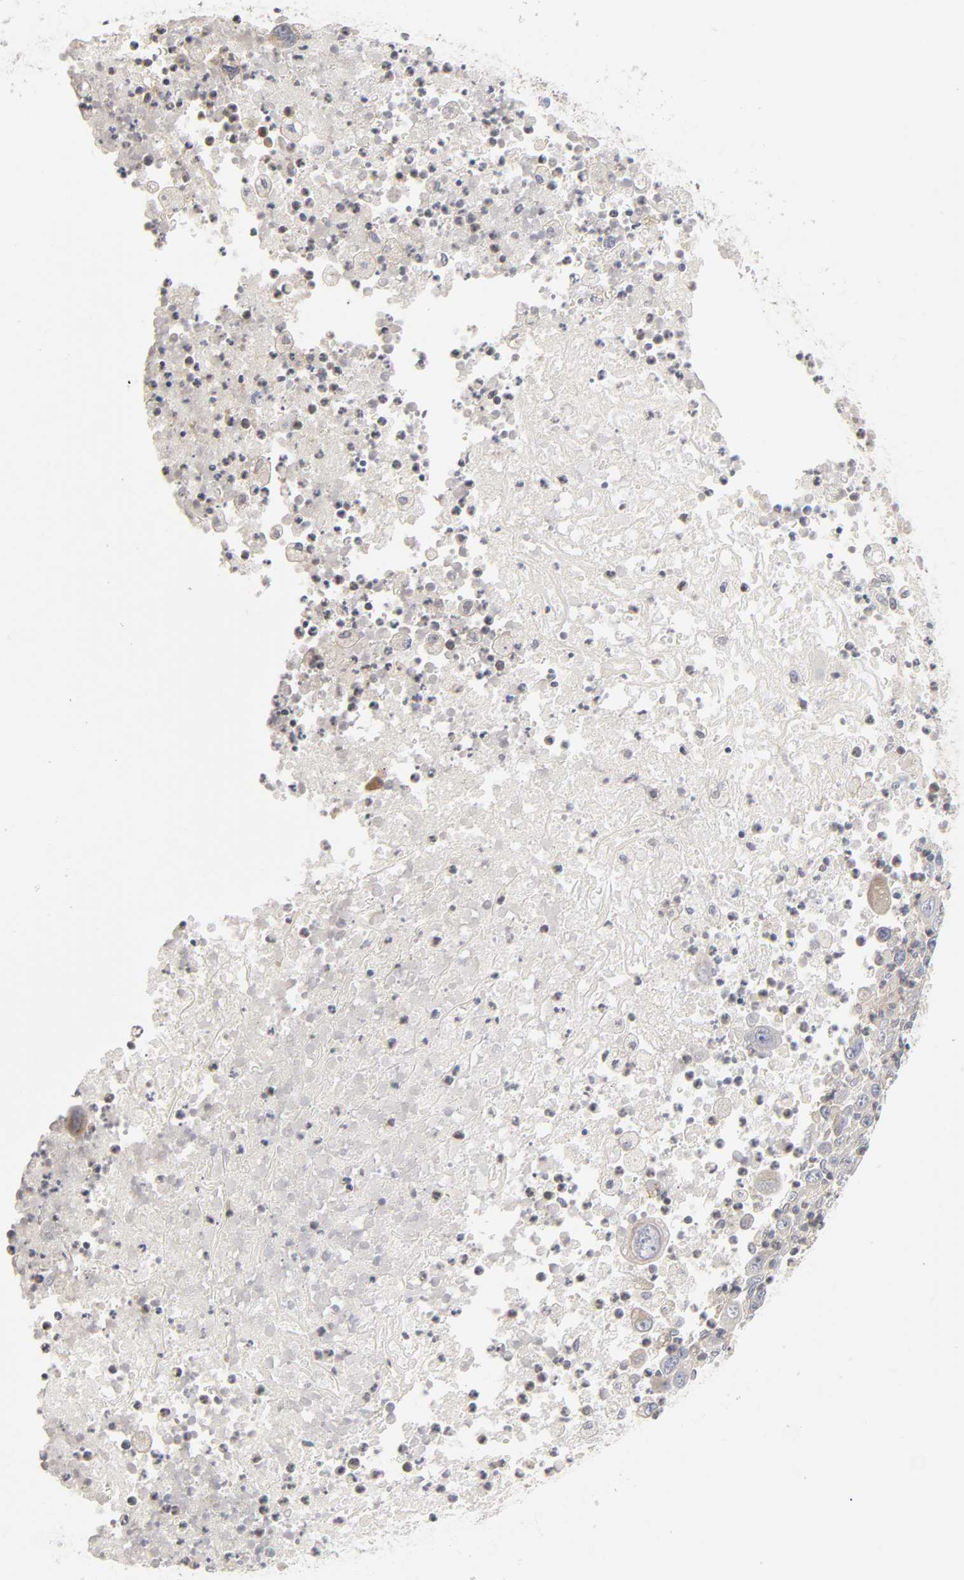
{"staining": {"intensity": "weak", "quantity": ">75%", "location": "cytoplasmic/membranous"}, "tissue": "melanoma", "cell_type": "Tumor cells", "image_type": "cancer", "snomed": [{"axis": "morphology", "description": "Malignant melanoma, Metastatic site"}, {"axis": "topography", "description": "Skin"}], "caption": "A high-resolution micrograph shows immunohistochemistry (IHC) staining of malignant melanoma (metastatic site), which demonstrates weak cytoplasmic/membranous staining in about >75% of tumor cells. (Stains: DAB (3,3'-diaminobenzidine) in brown, nuclei in blue, Microscopy: brightfield microscopy at high magnification).", "gene": "IL4R", "patient": {"sex": "female", "age": 56}}